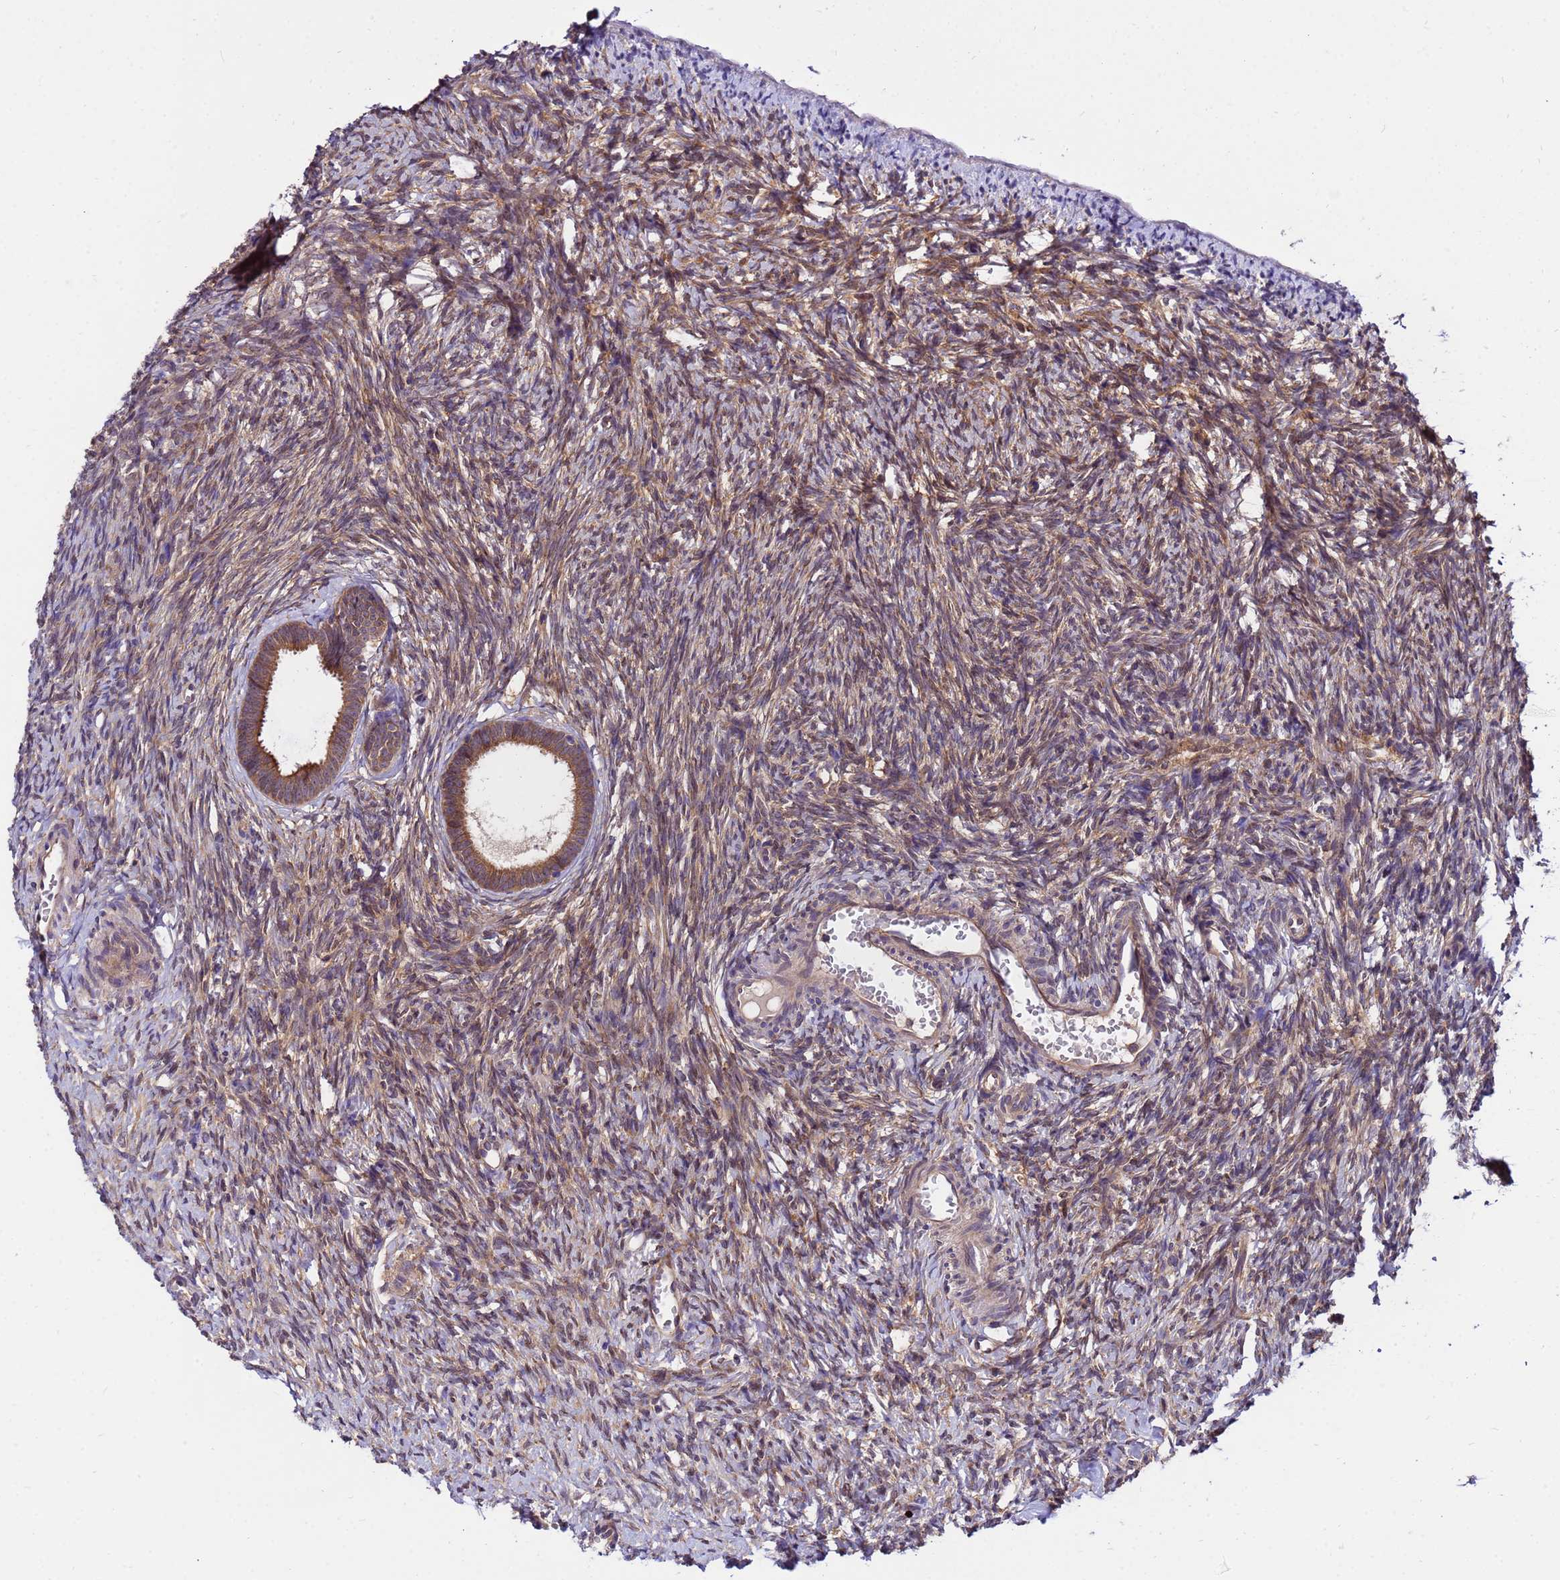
{"staining": {"intensity": "strong", "quantity": ">75%", "location": "cytoplasmic/membranous"}, "tissue": "ovary", "cell_type": "Follicle cells", "image_type": "normal", "snomed": [{"axis": "morphology", "description": "Normal tissue, NOS"}, {"axis": "topography", "description": "Ovary"}], "caption": "An immunohistochemistry (IHC) micrograph of unremarkable tissue is shown. Protein staining in brown shows strong cytoplasmic/membranous positivity in ovary within follicle cells. The staining was performed using DAB to visualize the protein expression in brown, while the nuclei were stained in blue with hematoxylin (Magnification: 20x).", "gene": "GET3", "patient": {"sex": "female", "age": 51}}